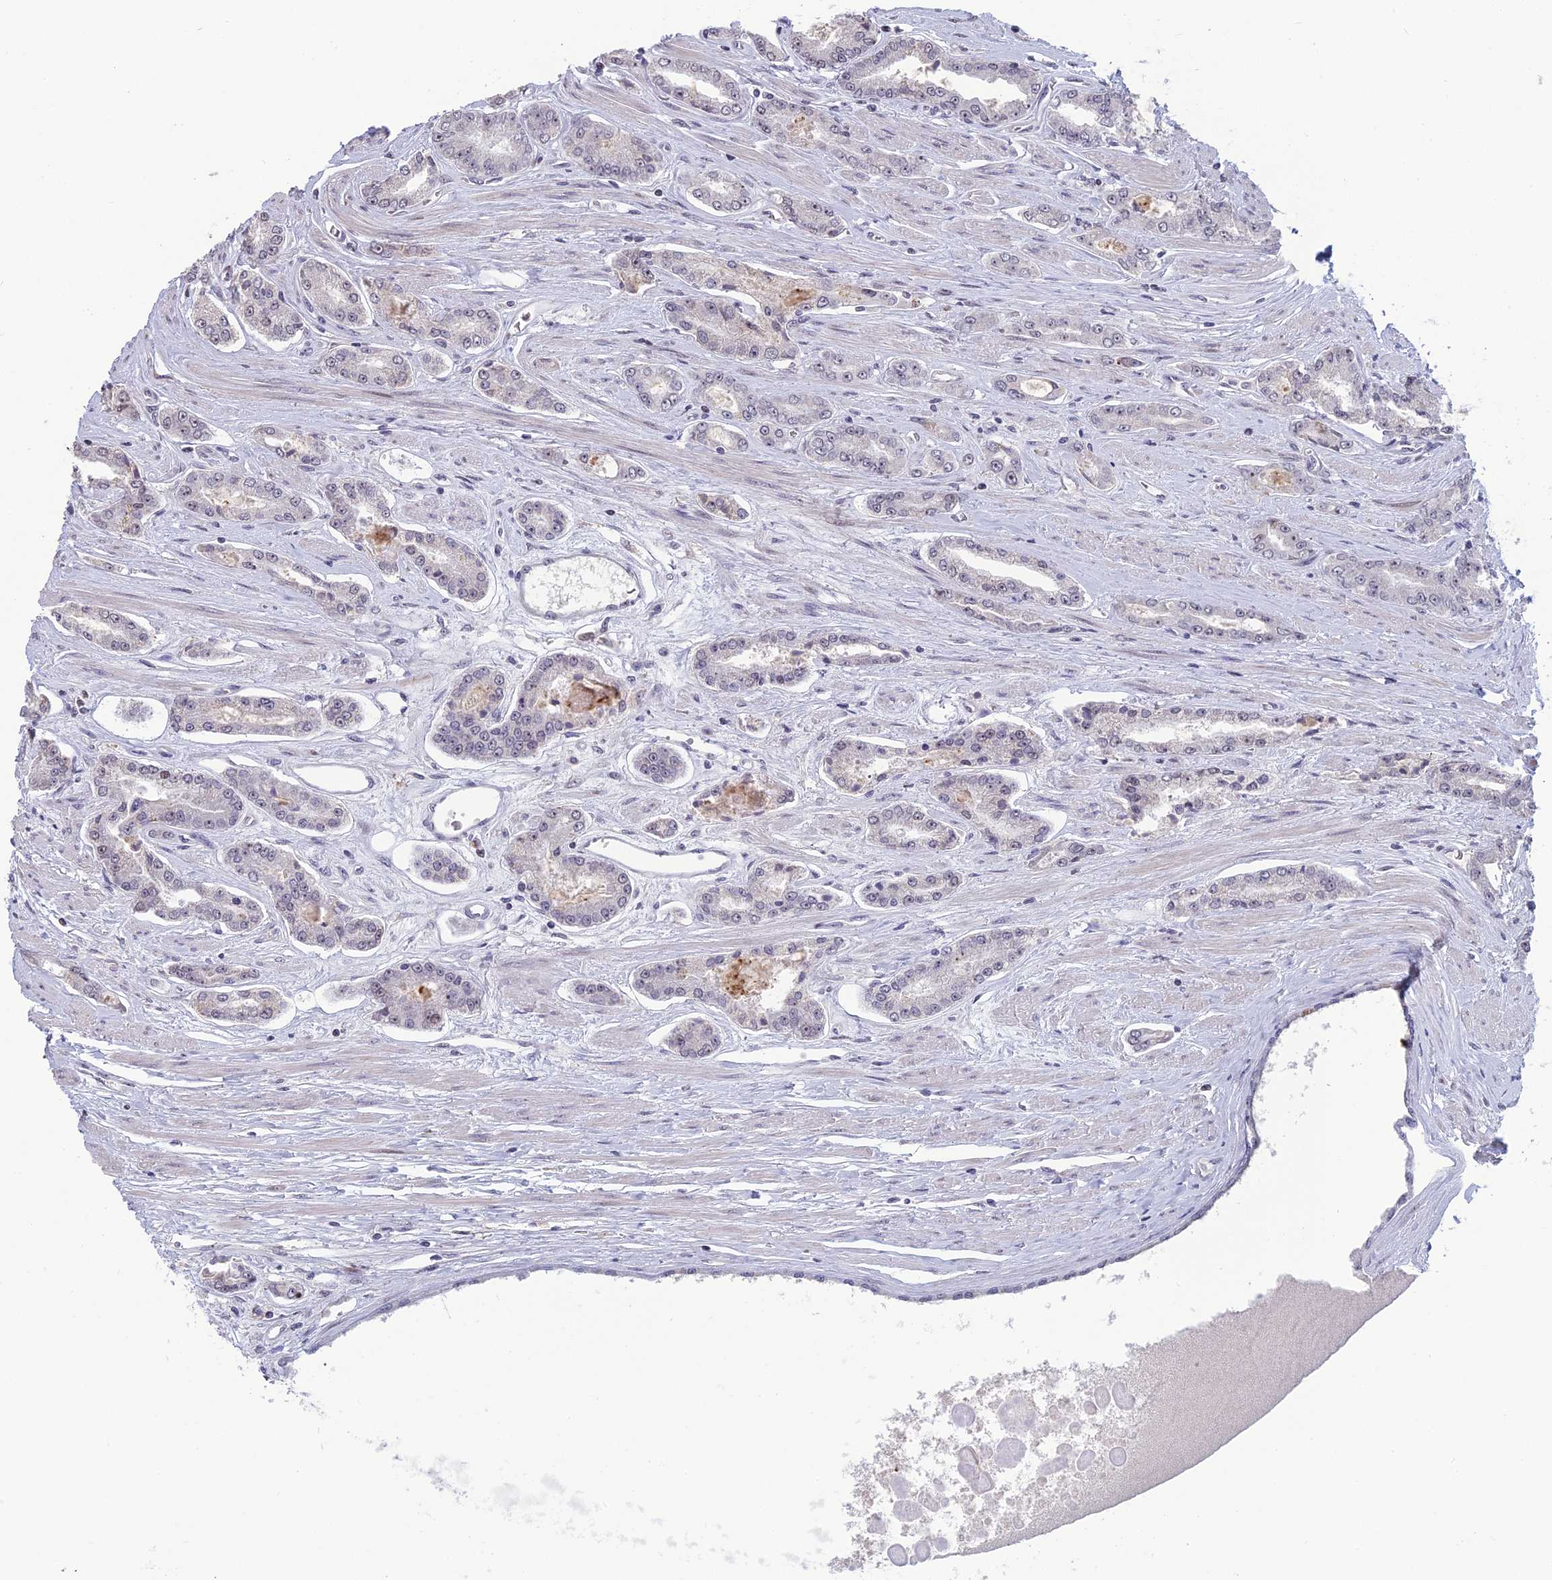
{"staining": {"intensity": "negative", "quantity": "none", "location": "none"}, "tissue": "prostate cancer", "cell_type": "Tumor cells", "image_type": "cancer", "snomed": [{"axis": "morphology", "description": "Adenocarcinoma, High grade"}, {"axis": "topography", "description": "Prostate"}], "caption": "Immunohistochemical staining of human adenocarcinoma (high-grade) (prostate) shows no significant staining in tumor cells. Nuclei are stained in blue.", "gene": "FAM131A", "patient": {"sex": "male", "age": 74}}